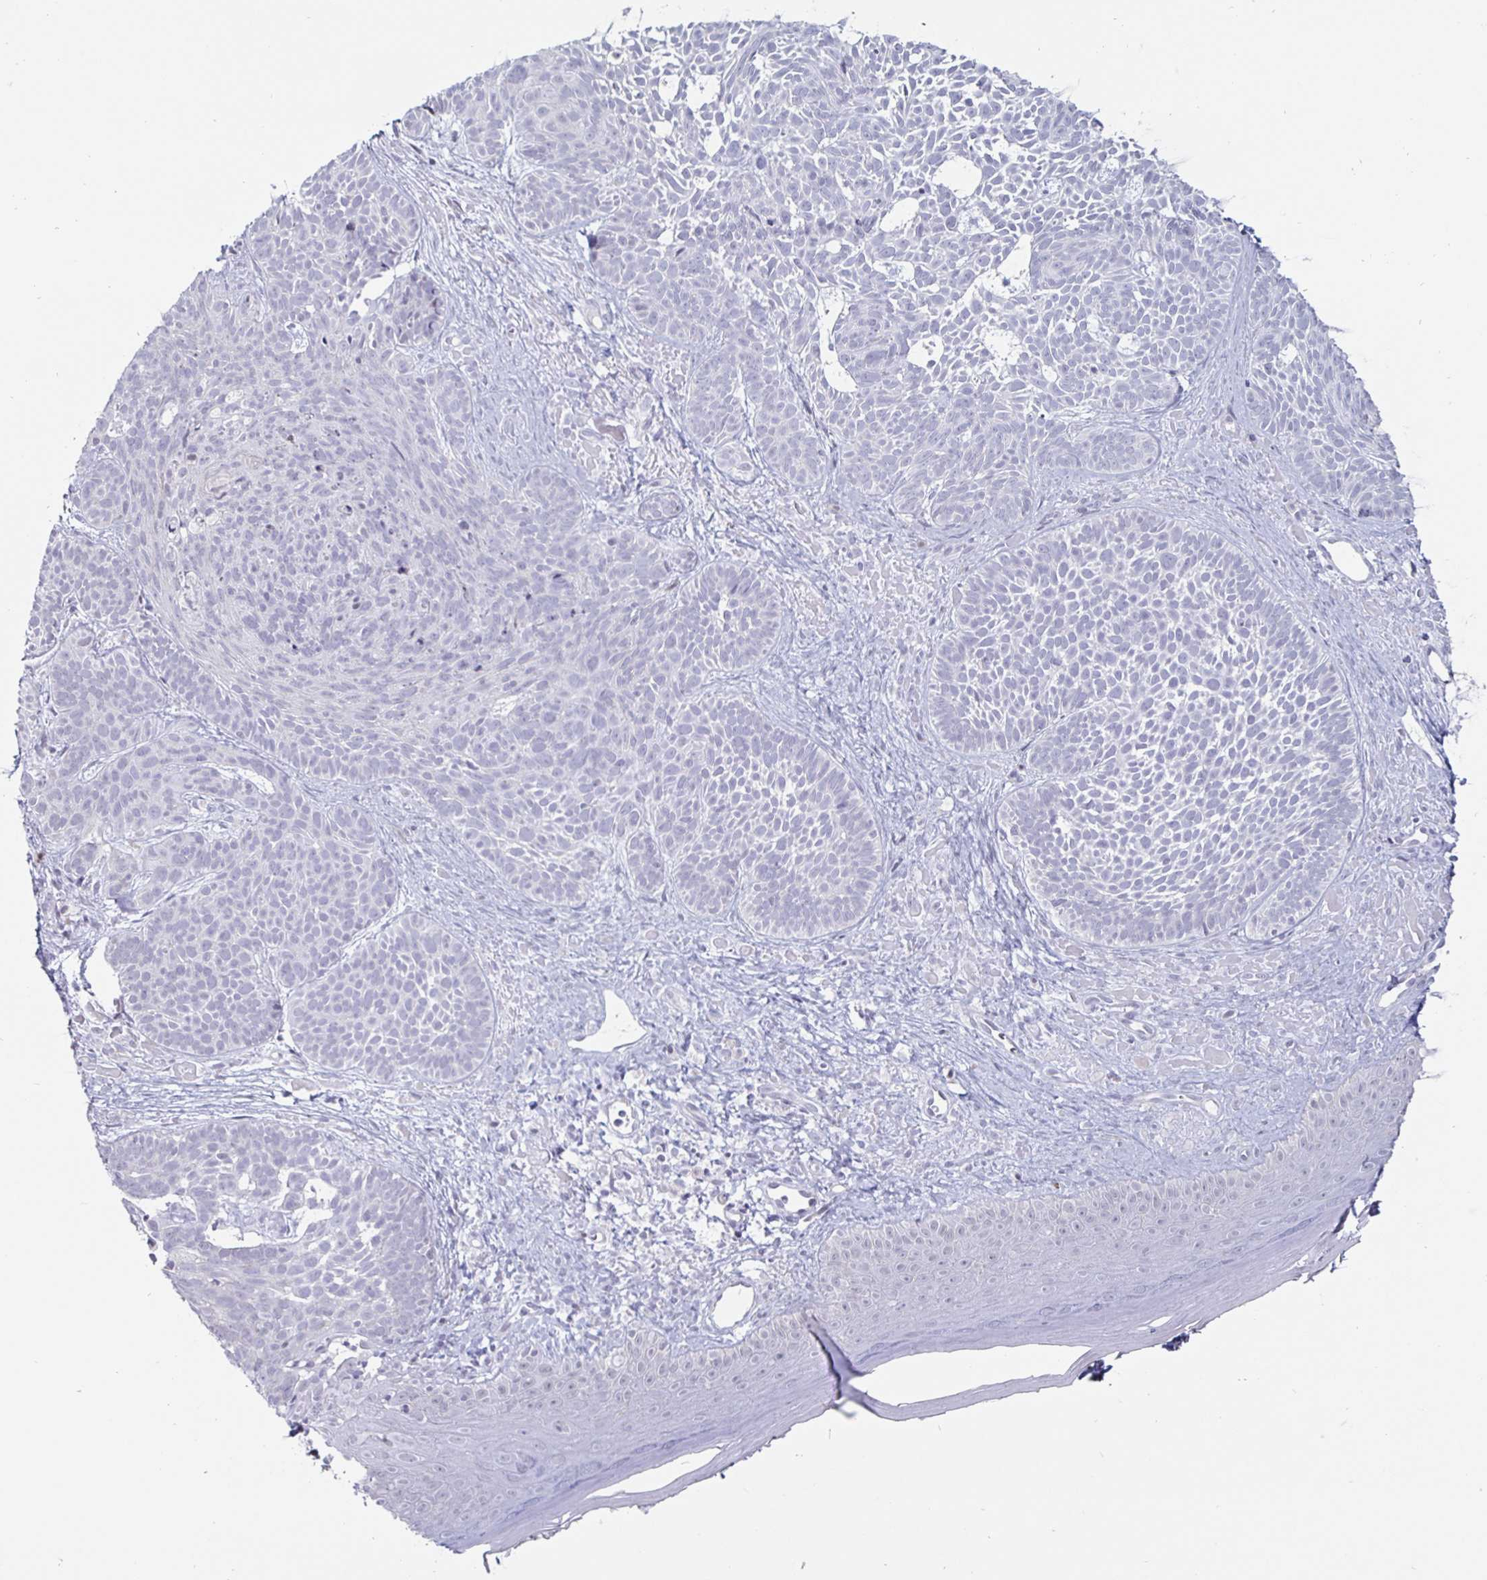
{"staining": {"intensity": "negative", "quantity": "none", "location": "none"}, "tissue": "skin cancer", "cell_type": "Tumor cells", "image_type": "cancer", "snomed": [{"axis": "morphology", "description": "Basal cell carcinoma"}, {"axis": "topography", "description": "Skin"}], "caption": "Human basal cell carcinoma (skin) stained for a protein using IHC reveals no staining in tumor cells.", "gene": "OOSP2", "patient": {"sex": "male", "age": 81}}